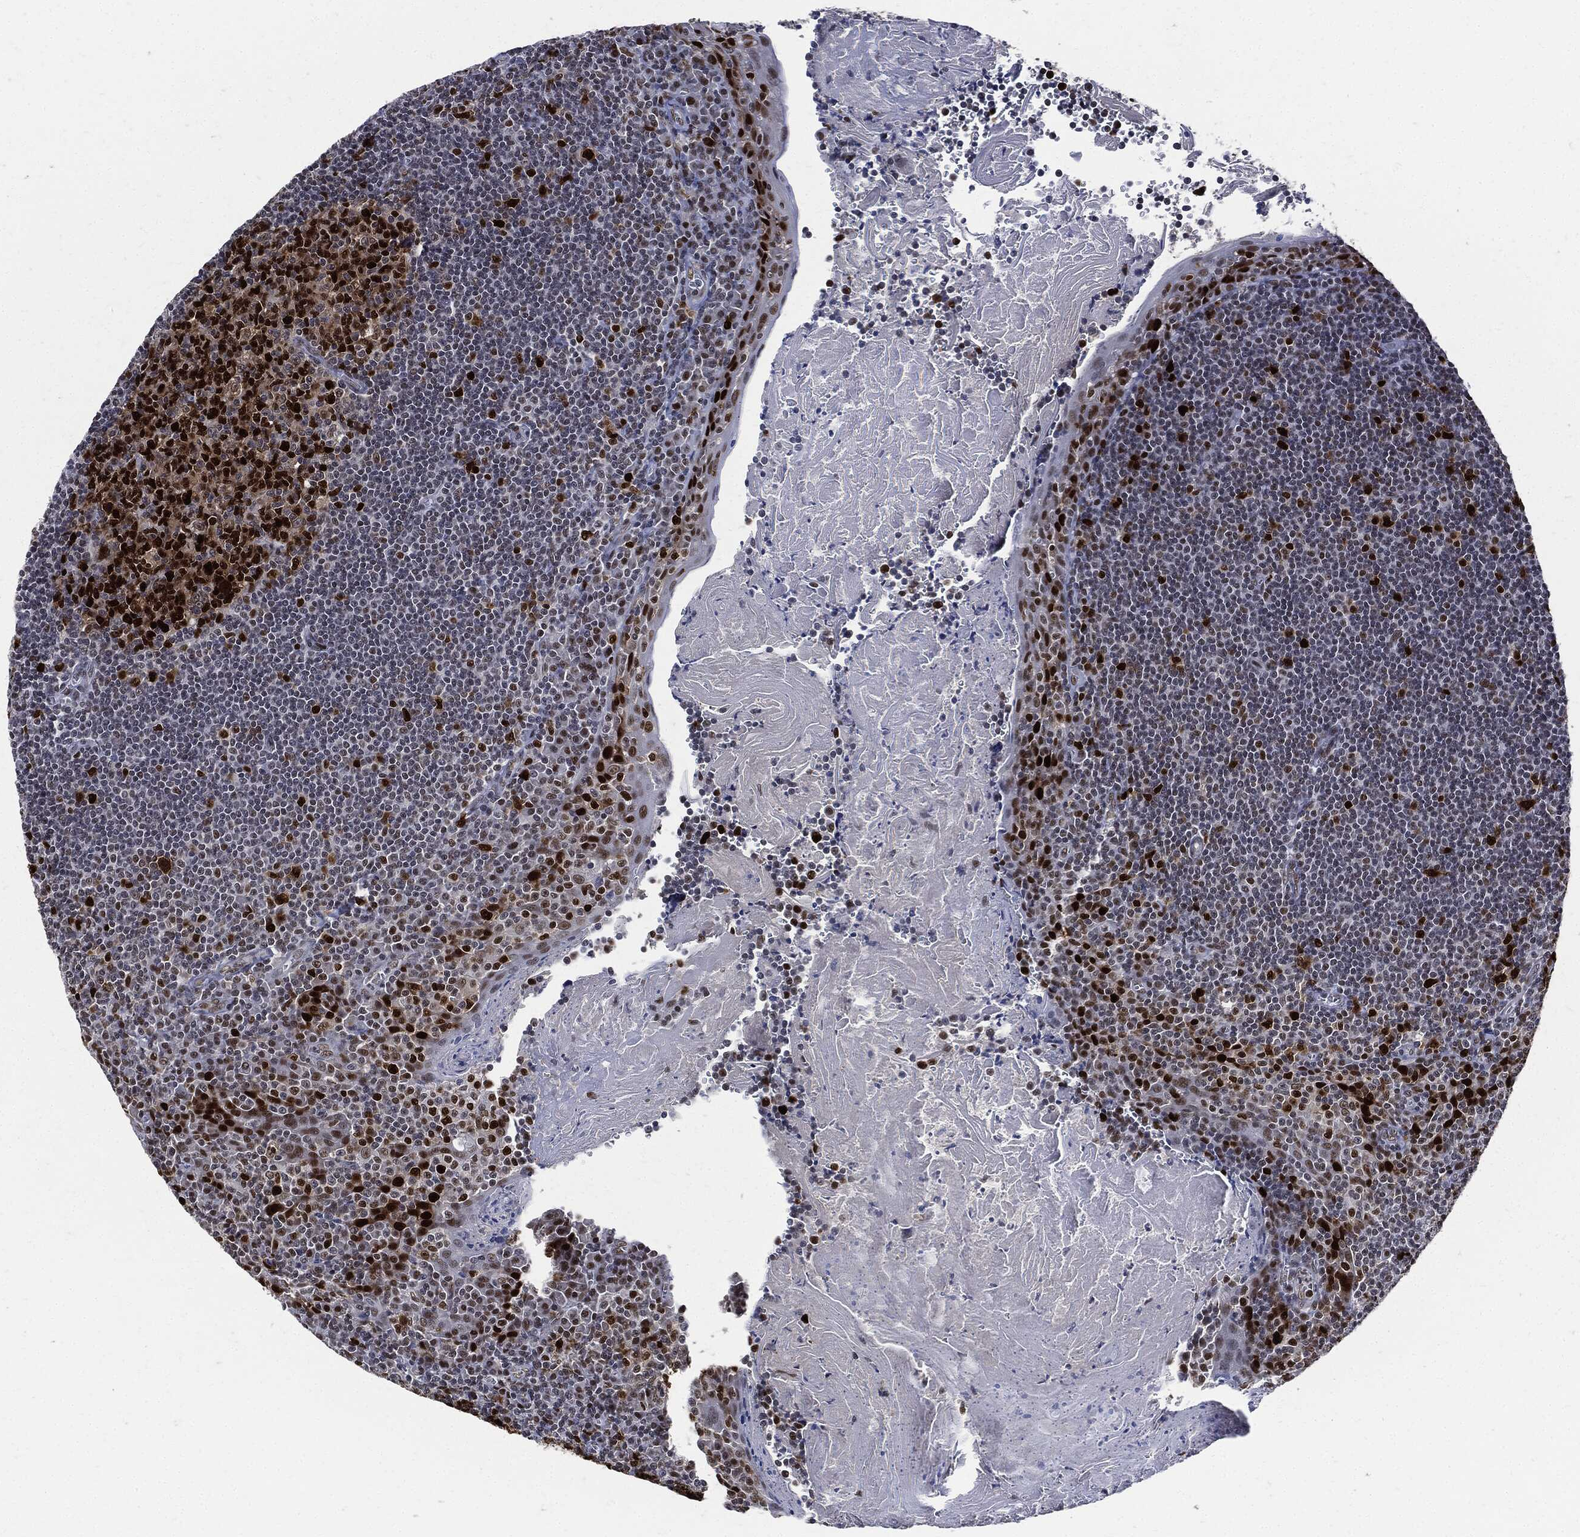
{"staining": {"intensity": "strong", "quantity": "25%-75%", "location": "nuclear"}, "tissue": "tonsil", "cell_type": "Germinal center cells", "image_type": "normal", "snomed": [{"axis": "morphology", "description": "Normal tissue, NOS"}, {"axis": "morphology", "description": "Inflammation, NOS"}, {"axis": "topography", "description": "Tonsil"}], "caption": "A brown stain labels strong nuclear staining of a protein in germinal center cells of normal tonsil.", "gene": "PCNA", "patient": {"sex": "female", "age": 31}}